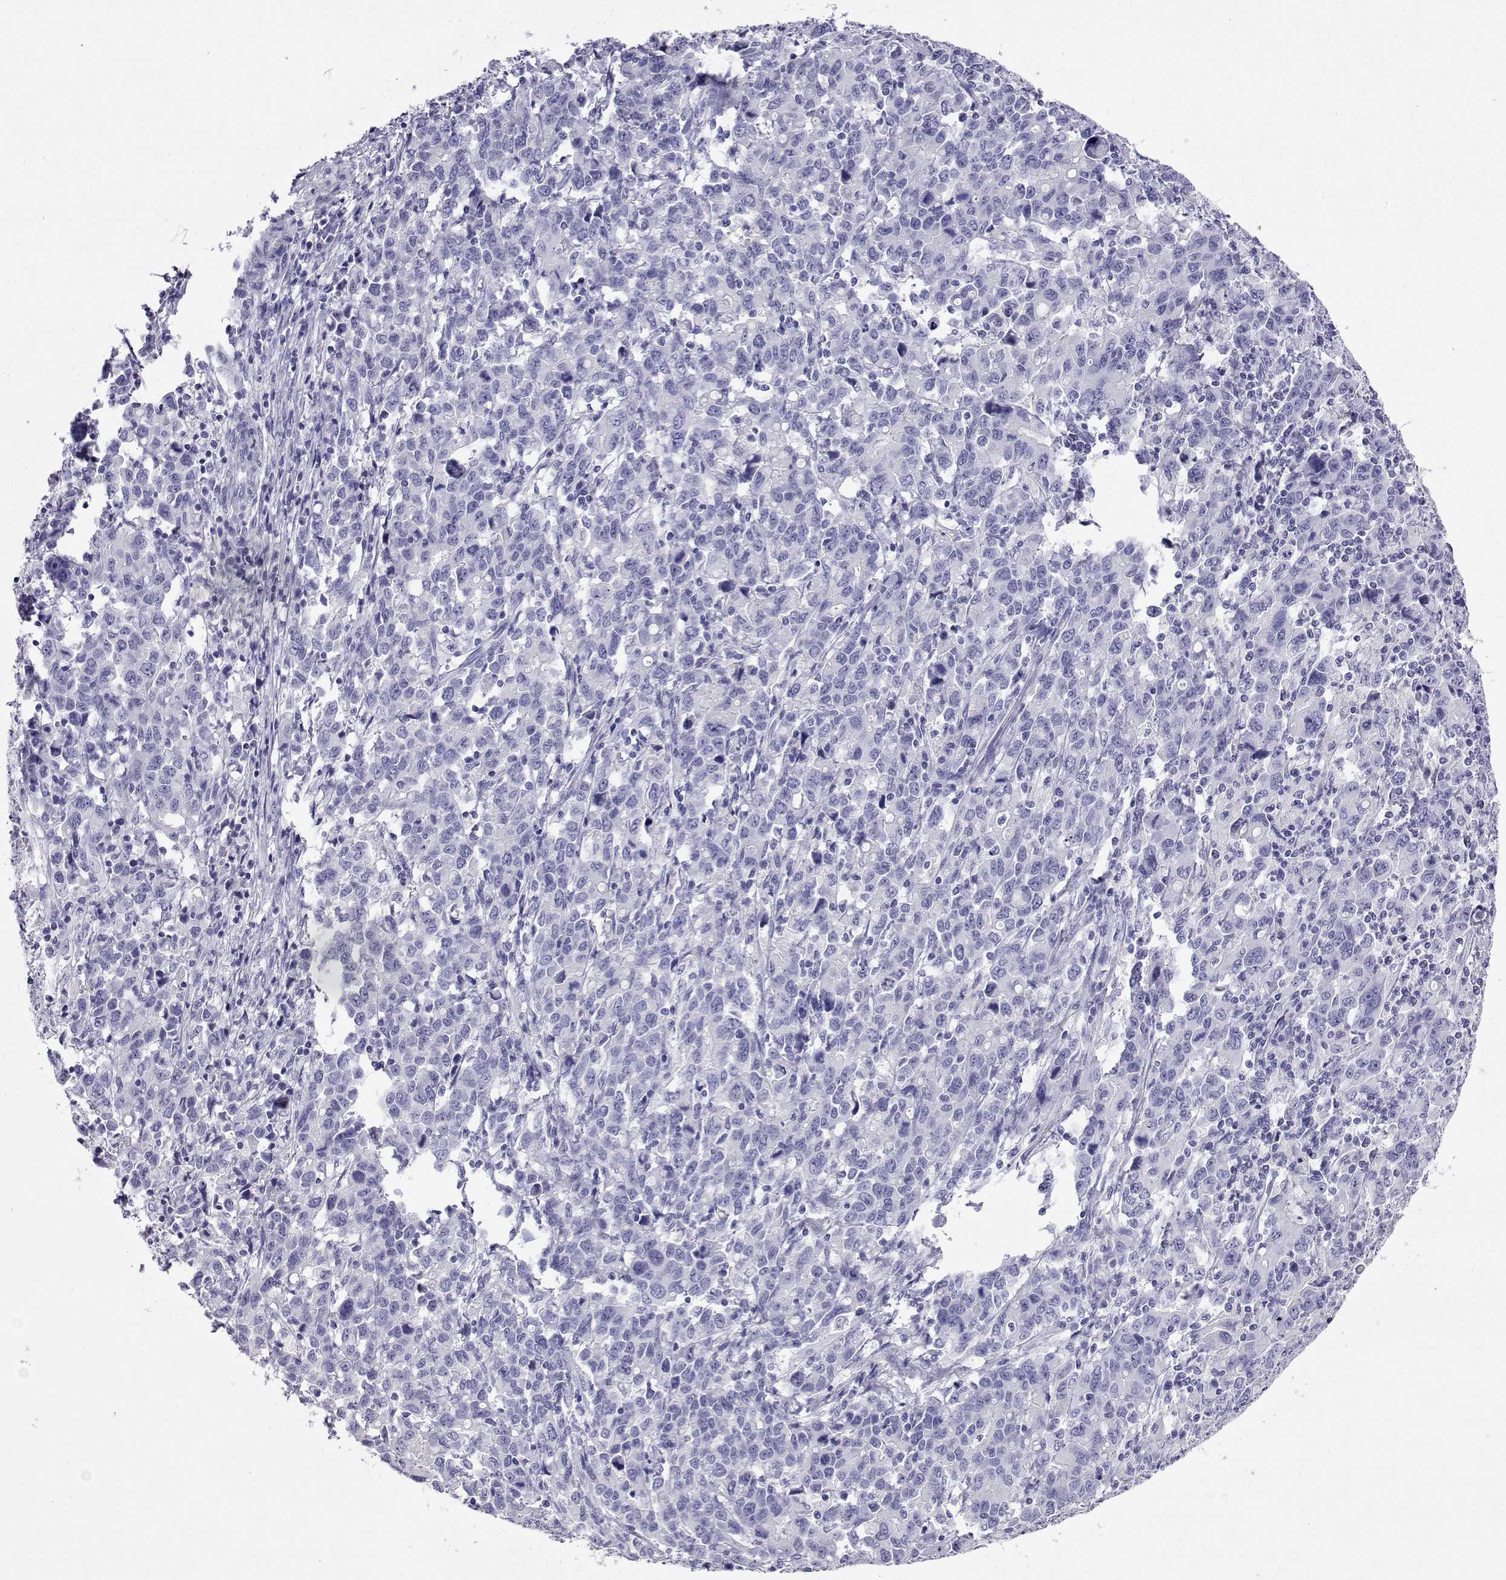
{"staining": {"intensity": "negative", "quantity": "none", "location": "none"}, "tissue": "stomach cancer", "cell_type": "Tumor cells", "image_type": "cancer", "snomed": [{"axis": "morphology", "description": "Adenocarcinoma, NOS"}, {"axis": "topography", "description": "Stomach, upper"}], "caption": "A high-resolution image shows IHC staining of stomach adenocarcinoma, which exhibits no significant expression in tumor cells.", "gene": "PLIN4", "patient": {"sex": "male", "age": 69}}